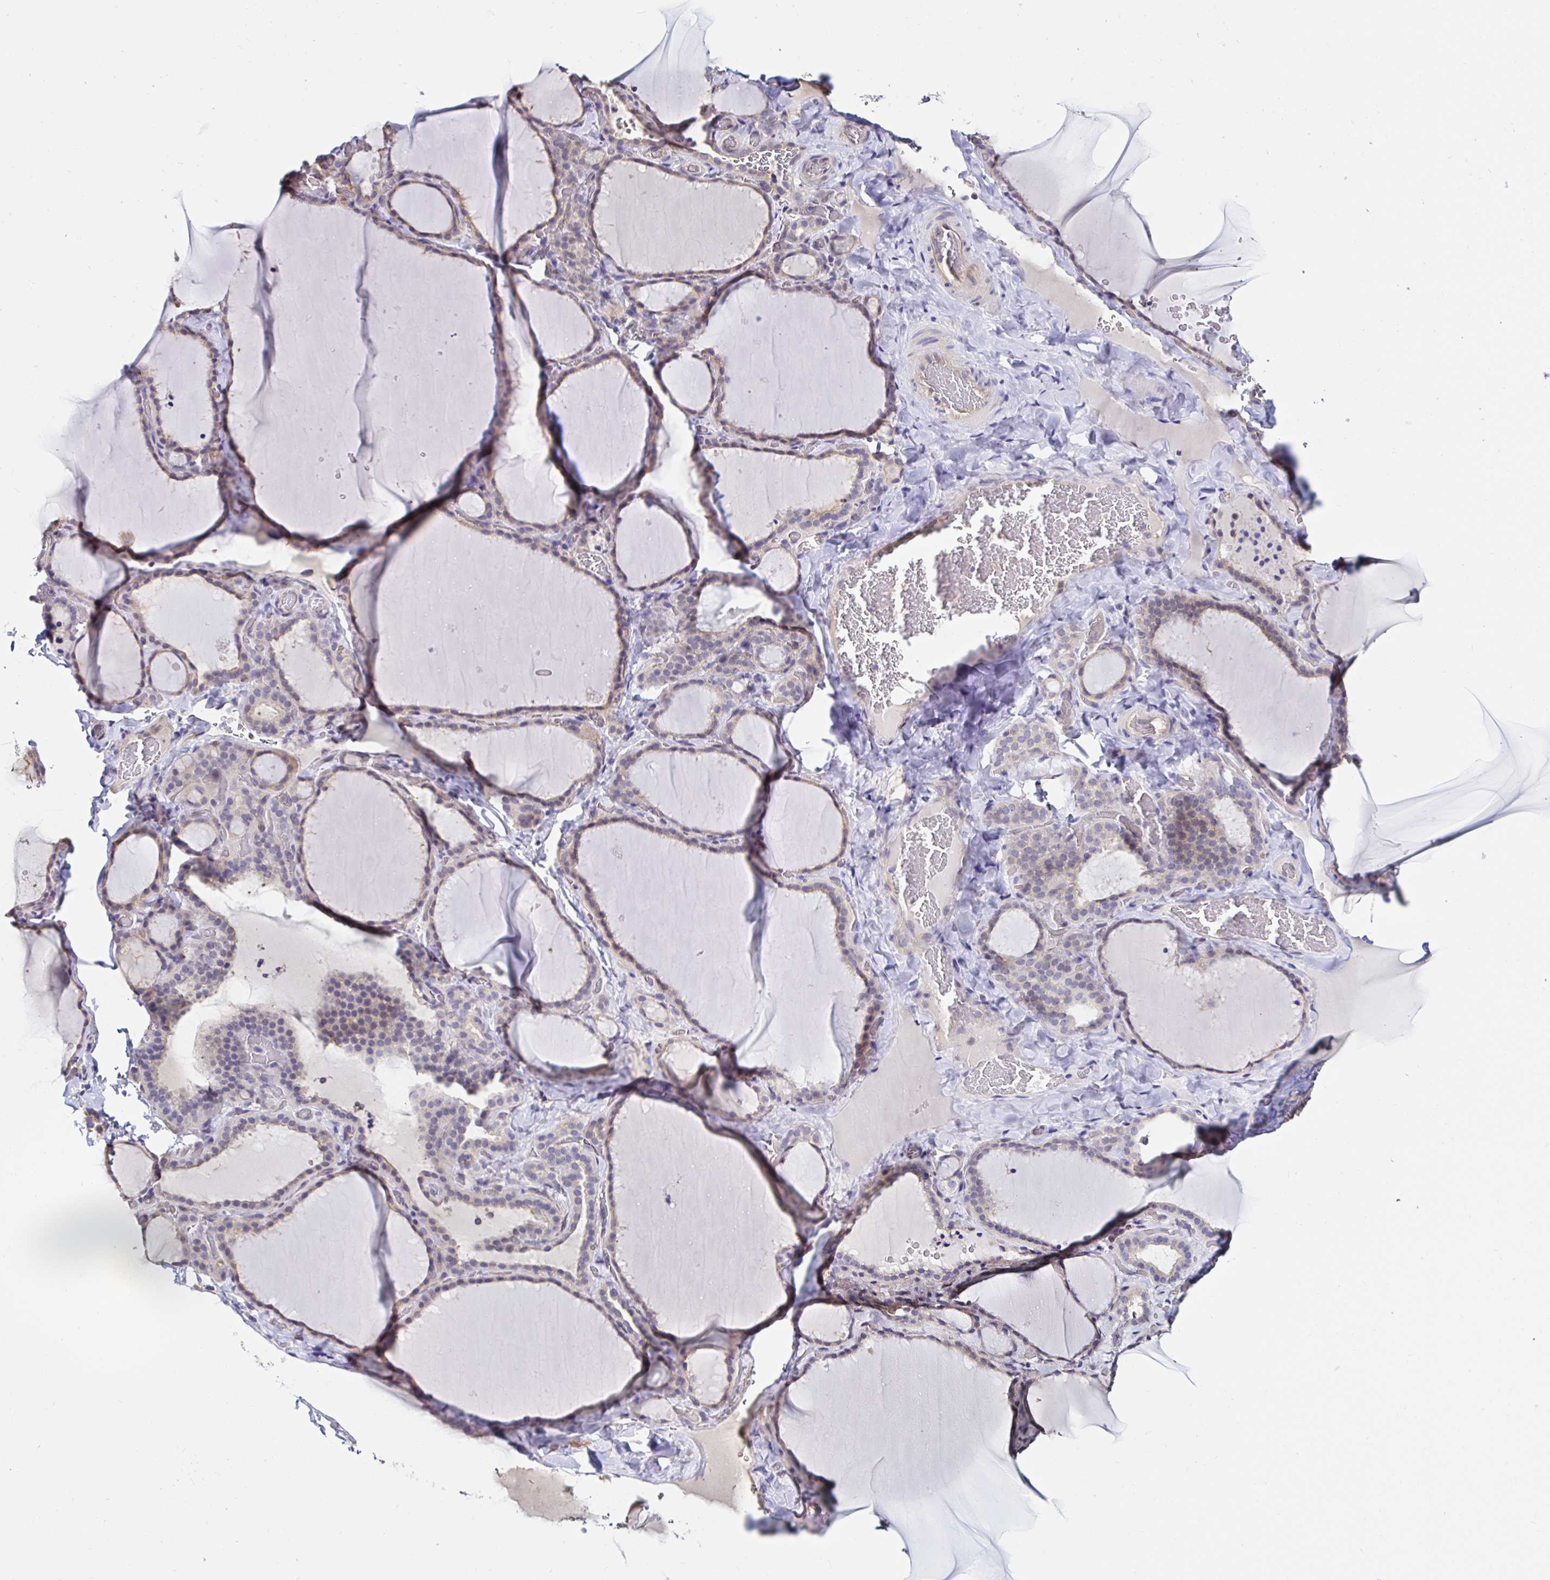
{"staining": {"intensity": "weak", "quantity": "<25%", "location": "cytoplasmic/membranous"}, "tissue": "thyroid gland", "cell_type": "Glandular cells", "image_type": "normal", "snomed": [{"axis": "morphology", "description": "Normal tissue, NOS"}, {"axis": "topography", "description": "Thyroid gland"}], "caption": "Immunohistochemistry image of benign thyroid gland: human thyroid gland stained with DAB (3,3'-diaminobenzidine) shows no significant protein staining in glandular cells. (DAB immunohistochemistry visualized using brightfield microscopy, high magnification).", "gene": "RSRP1", "patient": {"sex": "female", "age": 22}}